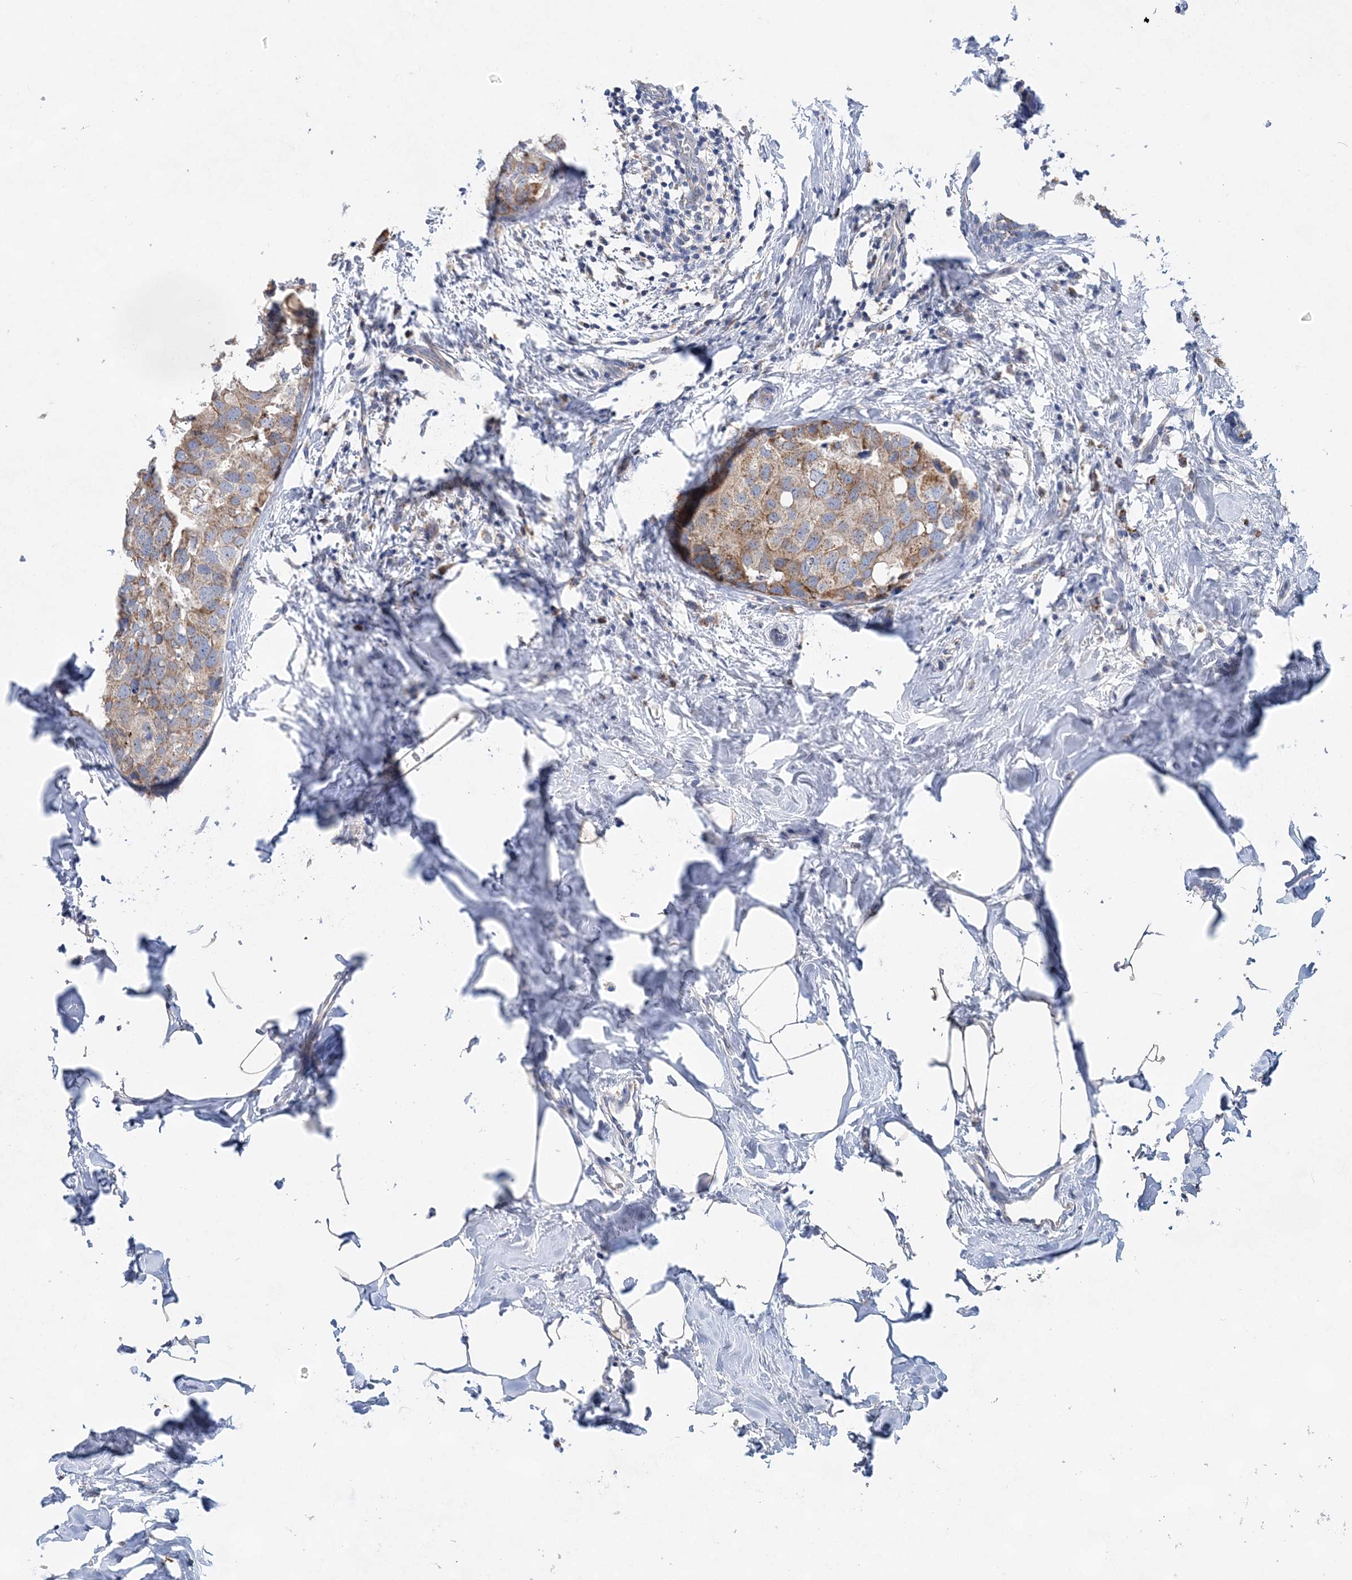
{"staining": {"intensity": "moderate", "quantity": ">75%", "location": "cytoplasmic/membranous"}, "tissue": "breast cancer", "cell_type": "Tumor cells", "image_type": "cancer", "snomed": [{"axis": "morphology", "description": "Normal tissue, NOS"}, {"axis": "morphology", "description": "Duct carcinoma"}, {"axis": "topography", "description": "Breast"}], "caption": "Immunohistochemical staining of human breast cancer exhibits medium levels of moderate cytoplasmic/membranous protein expression in approximately >75% of tumor cells.", "gene": "TRAPPC13", "patient": {"sex": "female", "age": 50}}